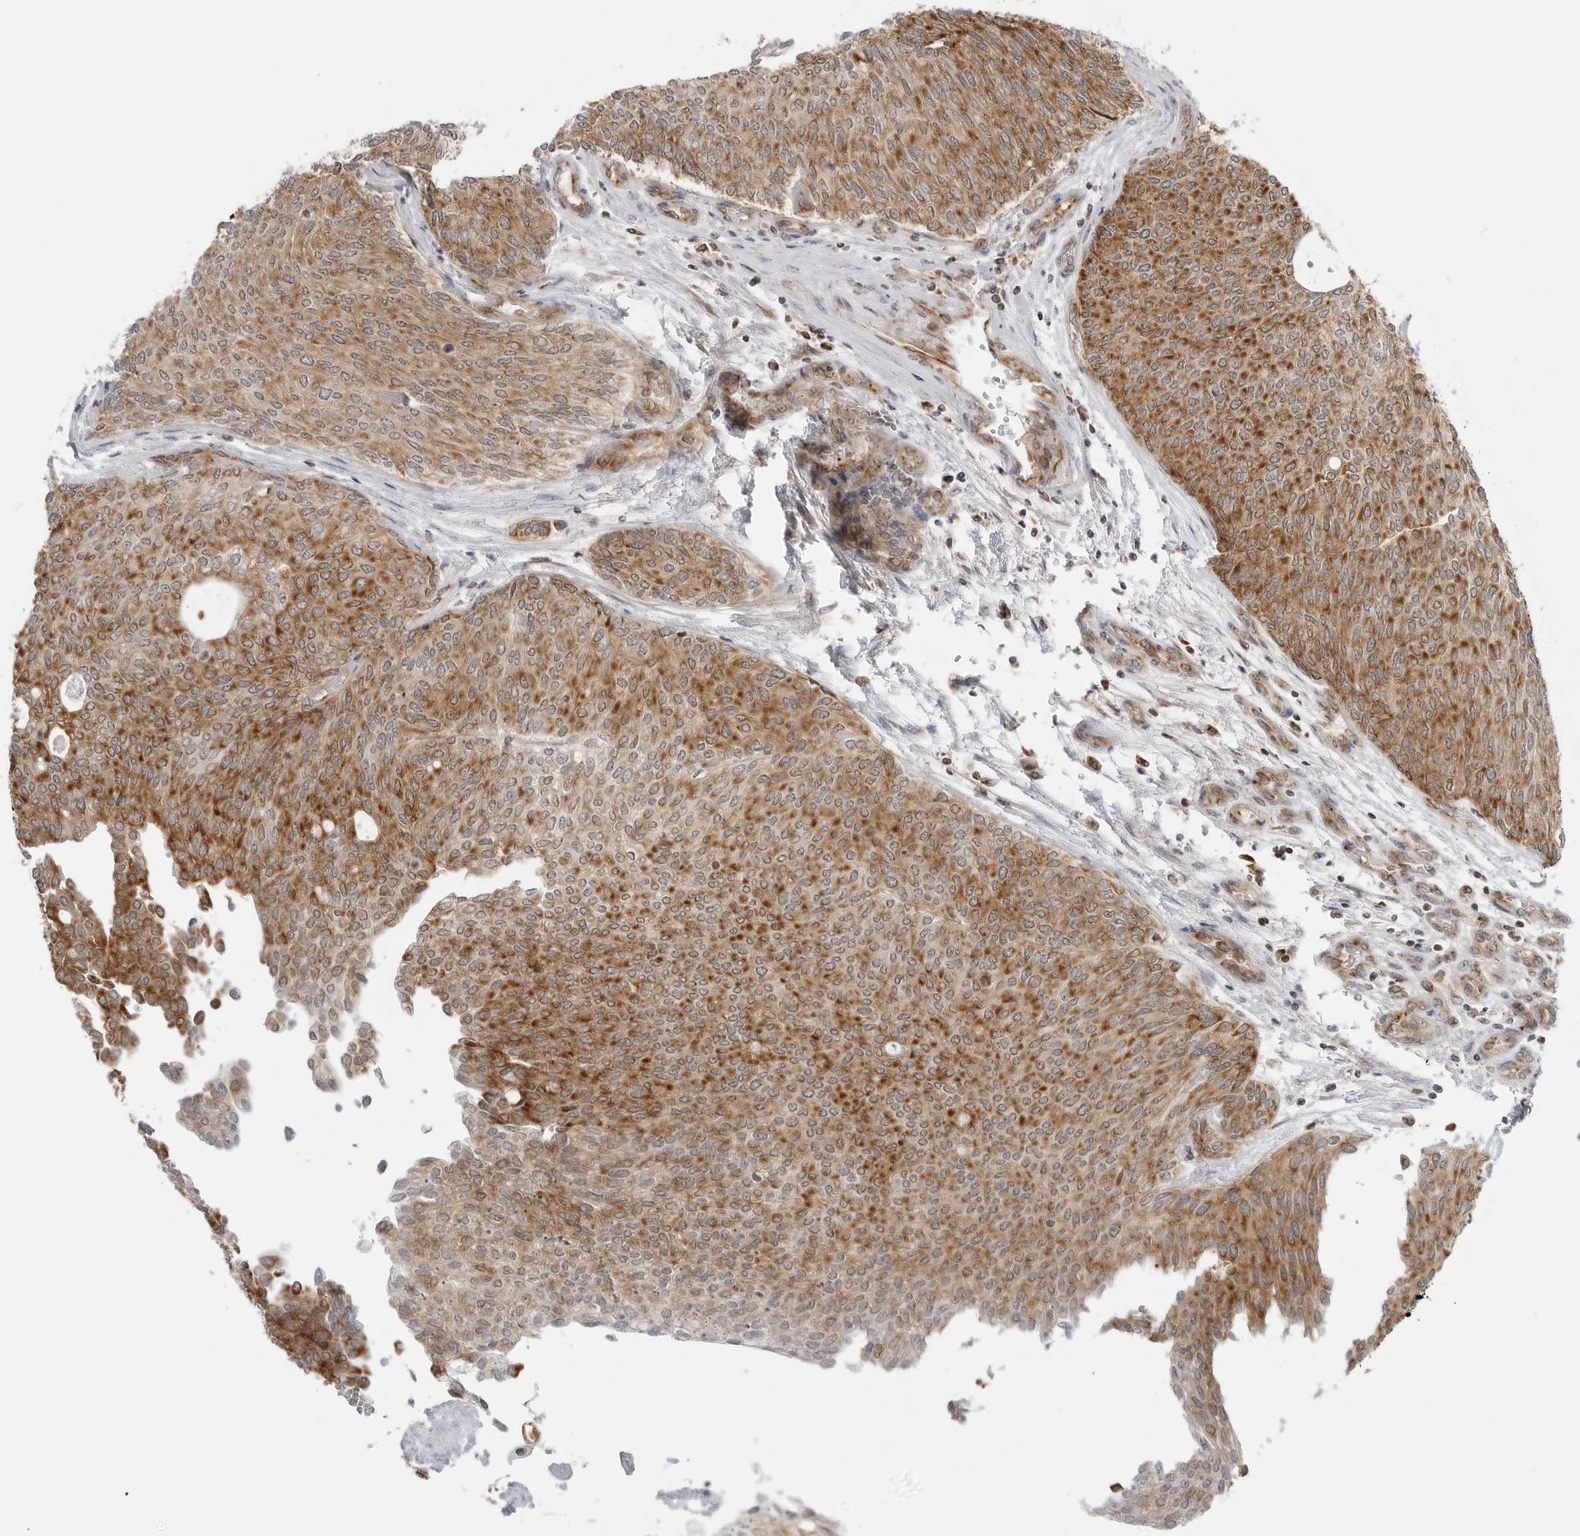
{"staining": {"intensity": "moderate", "quantity": ">75%", "location": "cytoplasmic/membranous"}, "tissue": "urothelial cancer", "cell_type": "Tumor cells", "image_type": "cancer", "snomed": [{"axis": "morphology", "description": "Urothelial carcinoma, Low grade"}, {"axis": "topography", "description": "Urinary bladder"}], "caption": "Brown immunohistochemical staining in low-grade urothelial carcinoma reveals moderate cytoplasmic/membranous positivity in about >75% of tumor cells.", "gene": "PEX2", "patient": {"sex": "female", "age": 79}}